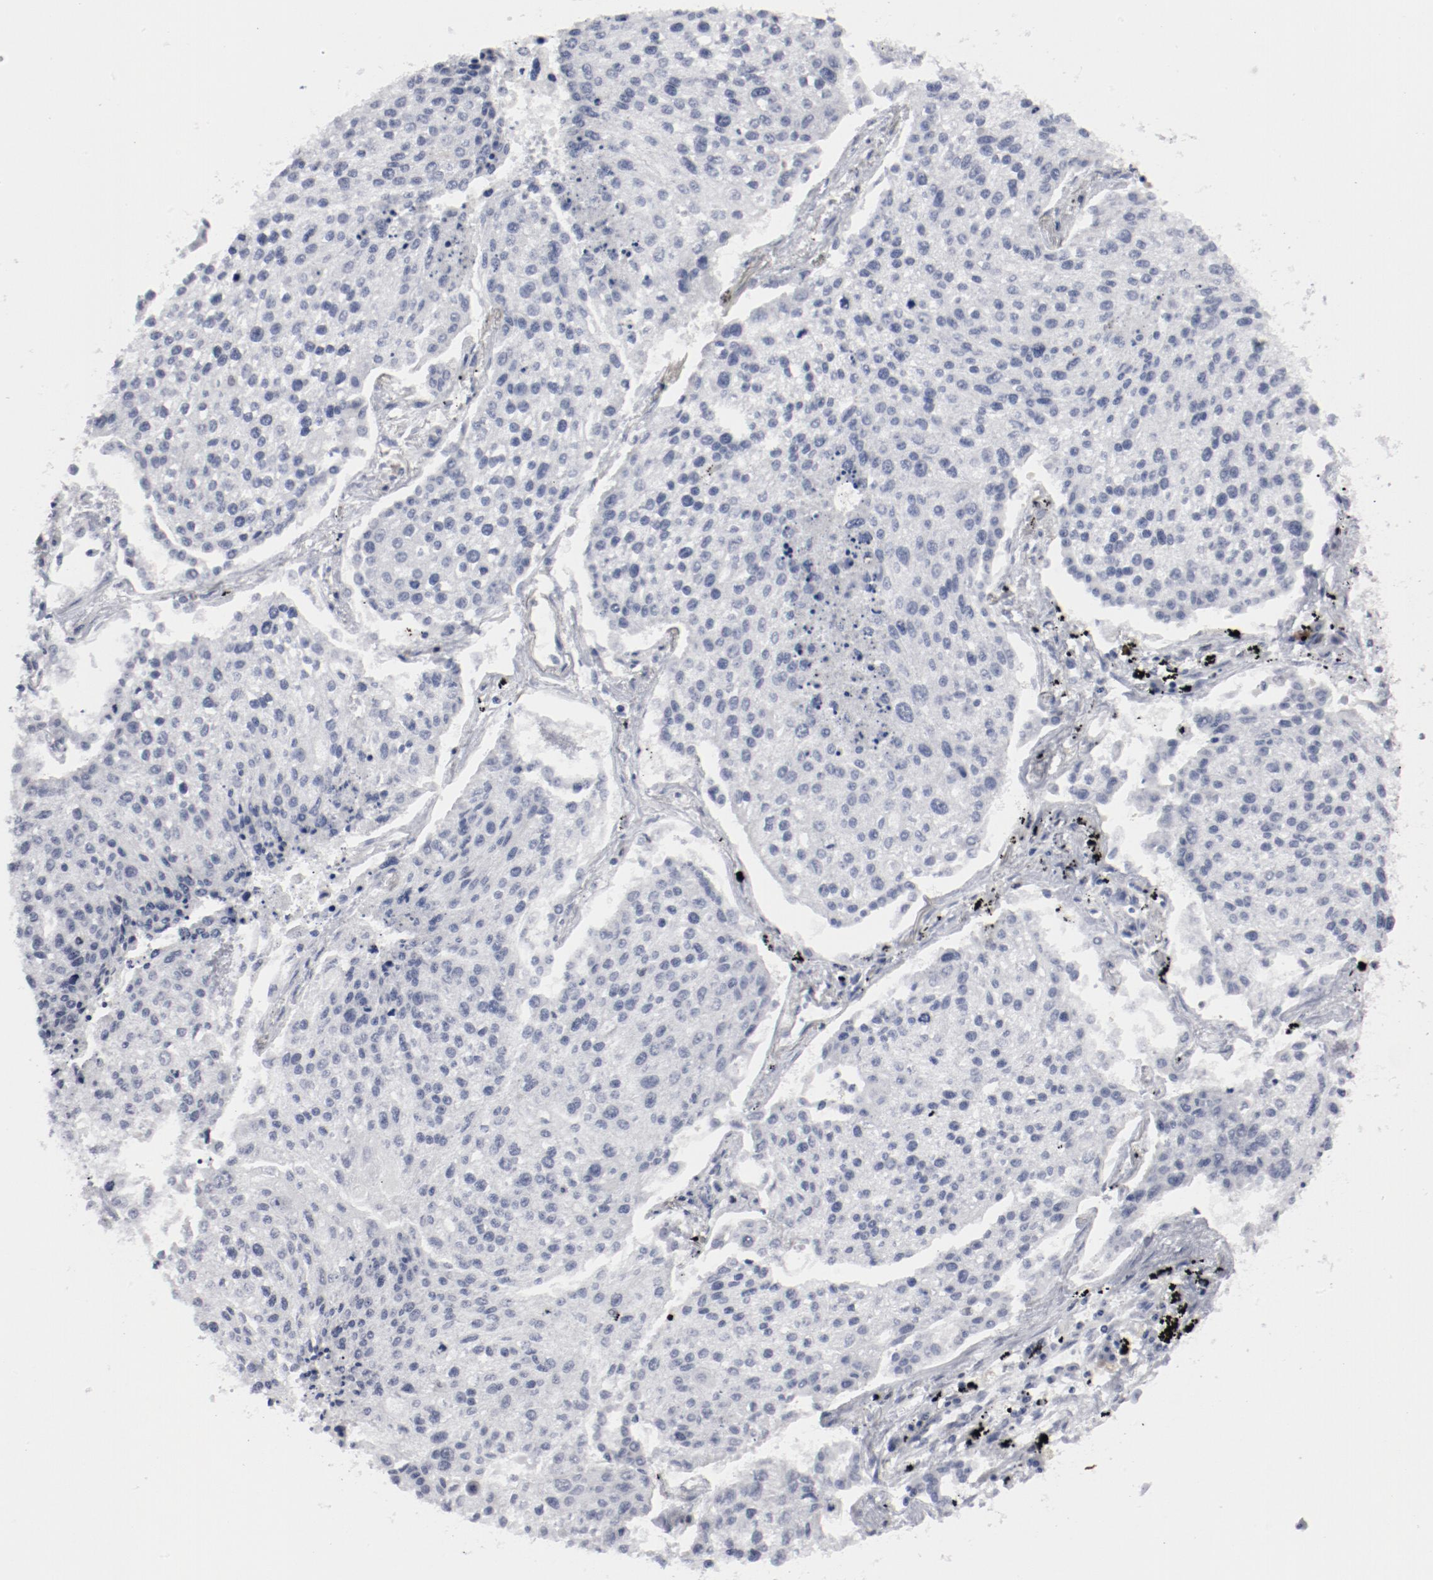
{"staining": {"intensity": "negative", "quantity": "none", "location": "none"}, "tissue": "lung cancer", "cell_type": "Tumor cells", "image_type": "cancer", "snomed": [{"axis": "morphology", "description": "Squamous cell carcinoma, NOS"}, {"axis": "topography", "description": "Lung"}], "caption": "High power microscopy image of an immunohistochemistry photomicrograph of lung cancer (squamous cell carcinoma), revealing no significant staining in tumor cells.", "gene": "SPI1", "patient": {"sex": "male", "age": 75}}